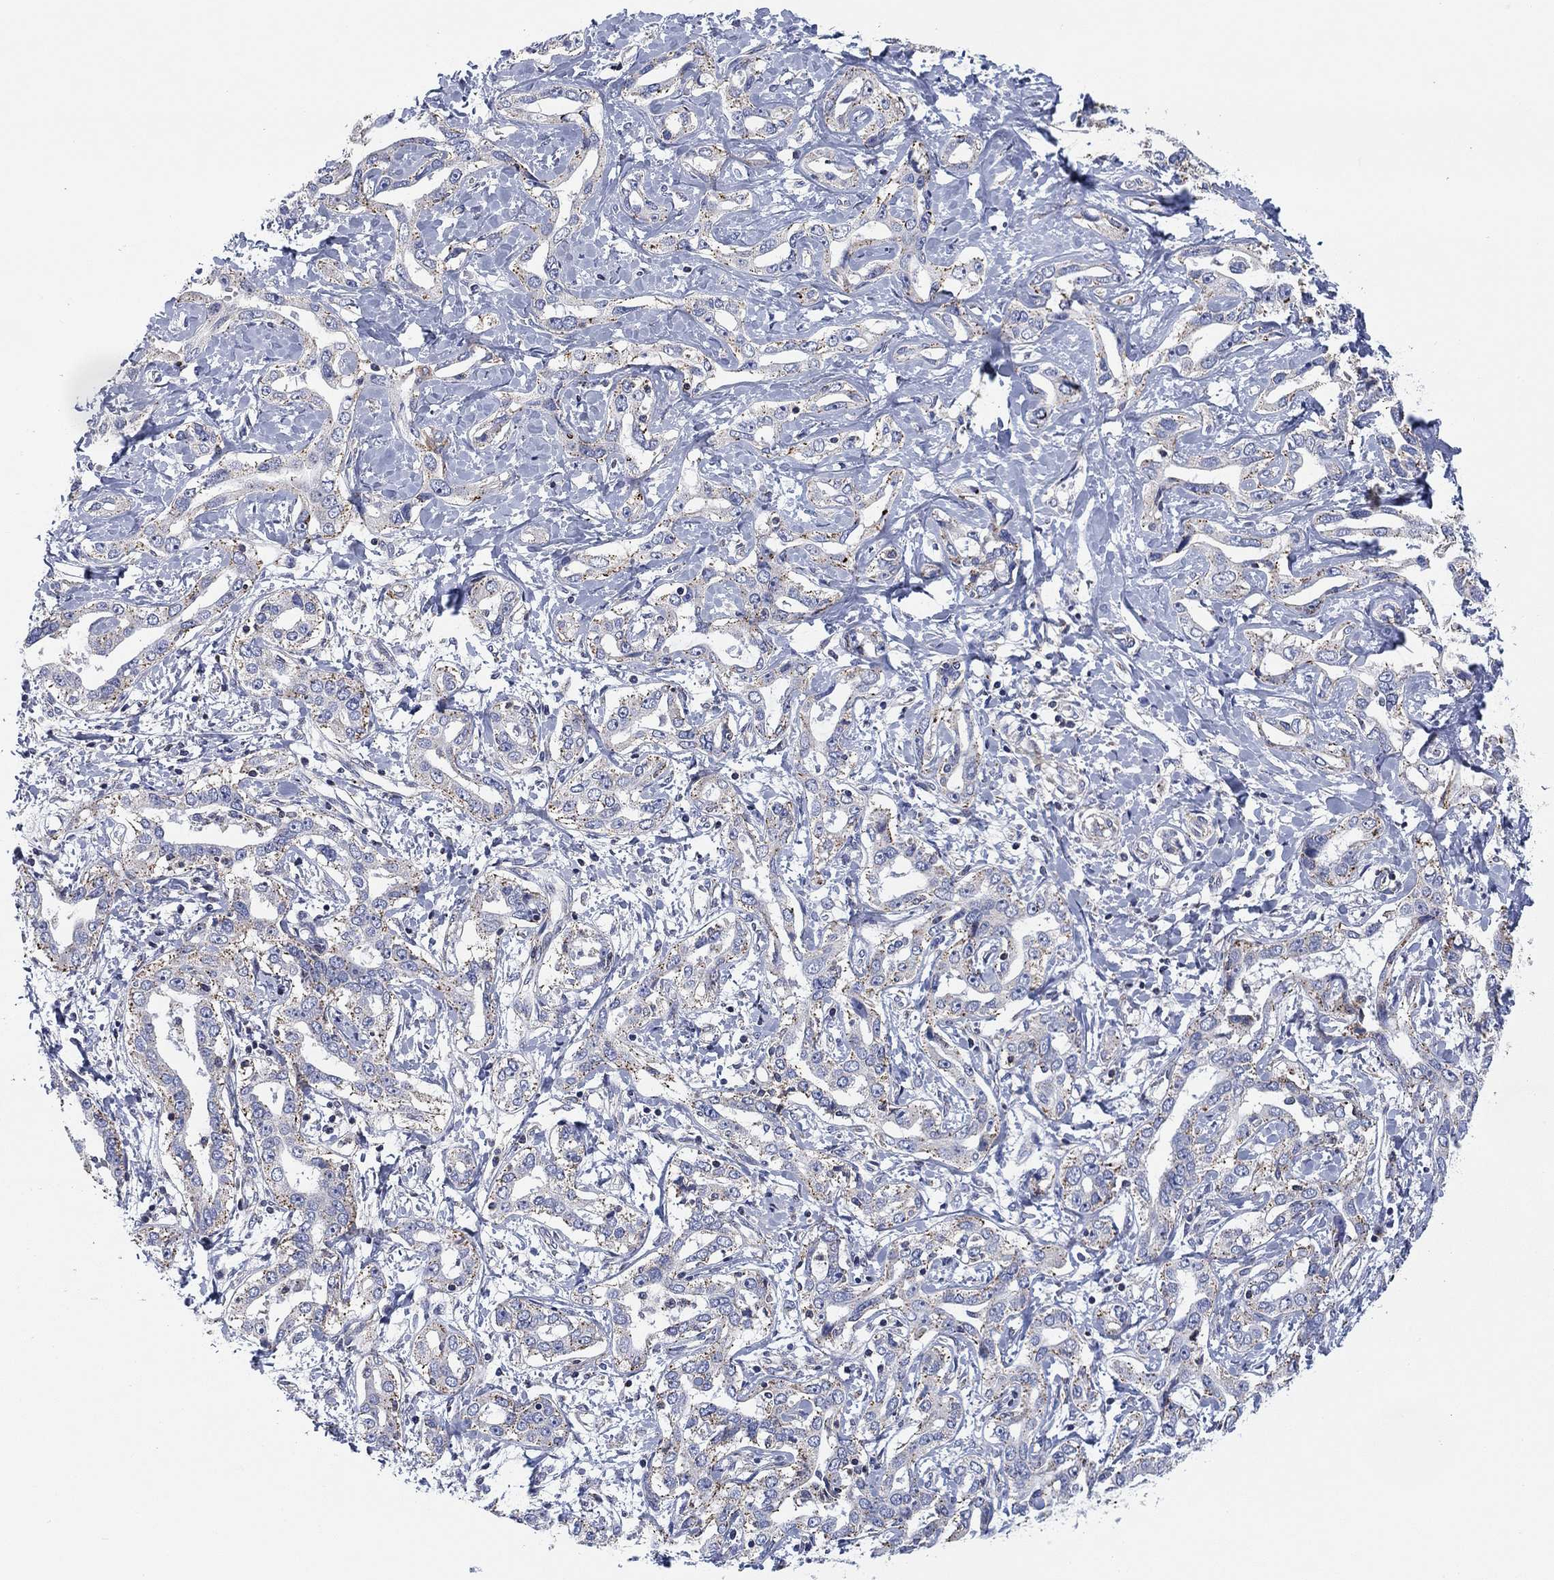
{"staining": {"intensity": "weak", "quantity": "<25%", "location": "cytoplasmic/membranous"}, "tissue": "liver cancer", "cell_type": "Tumor cells", "image_type": "cancer", "snomed": [{"axis": "morphology", "description": "Cholangiocarcinoma"}, {"axis": "topography", "description": "Liver"}], "caption": "This is an immunohistochemistry (IHC) histopathology image of human liver cholangiocarcinoma. There is no expression in tumor cells.", "gene": "NACAD", "patient": {"sex": "male", "age": 59}}